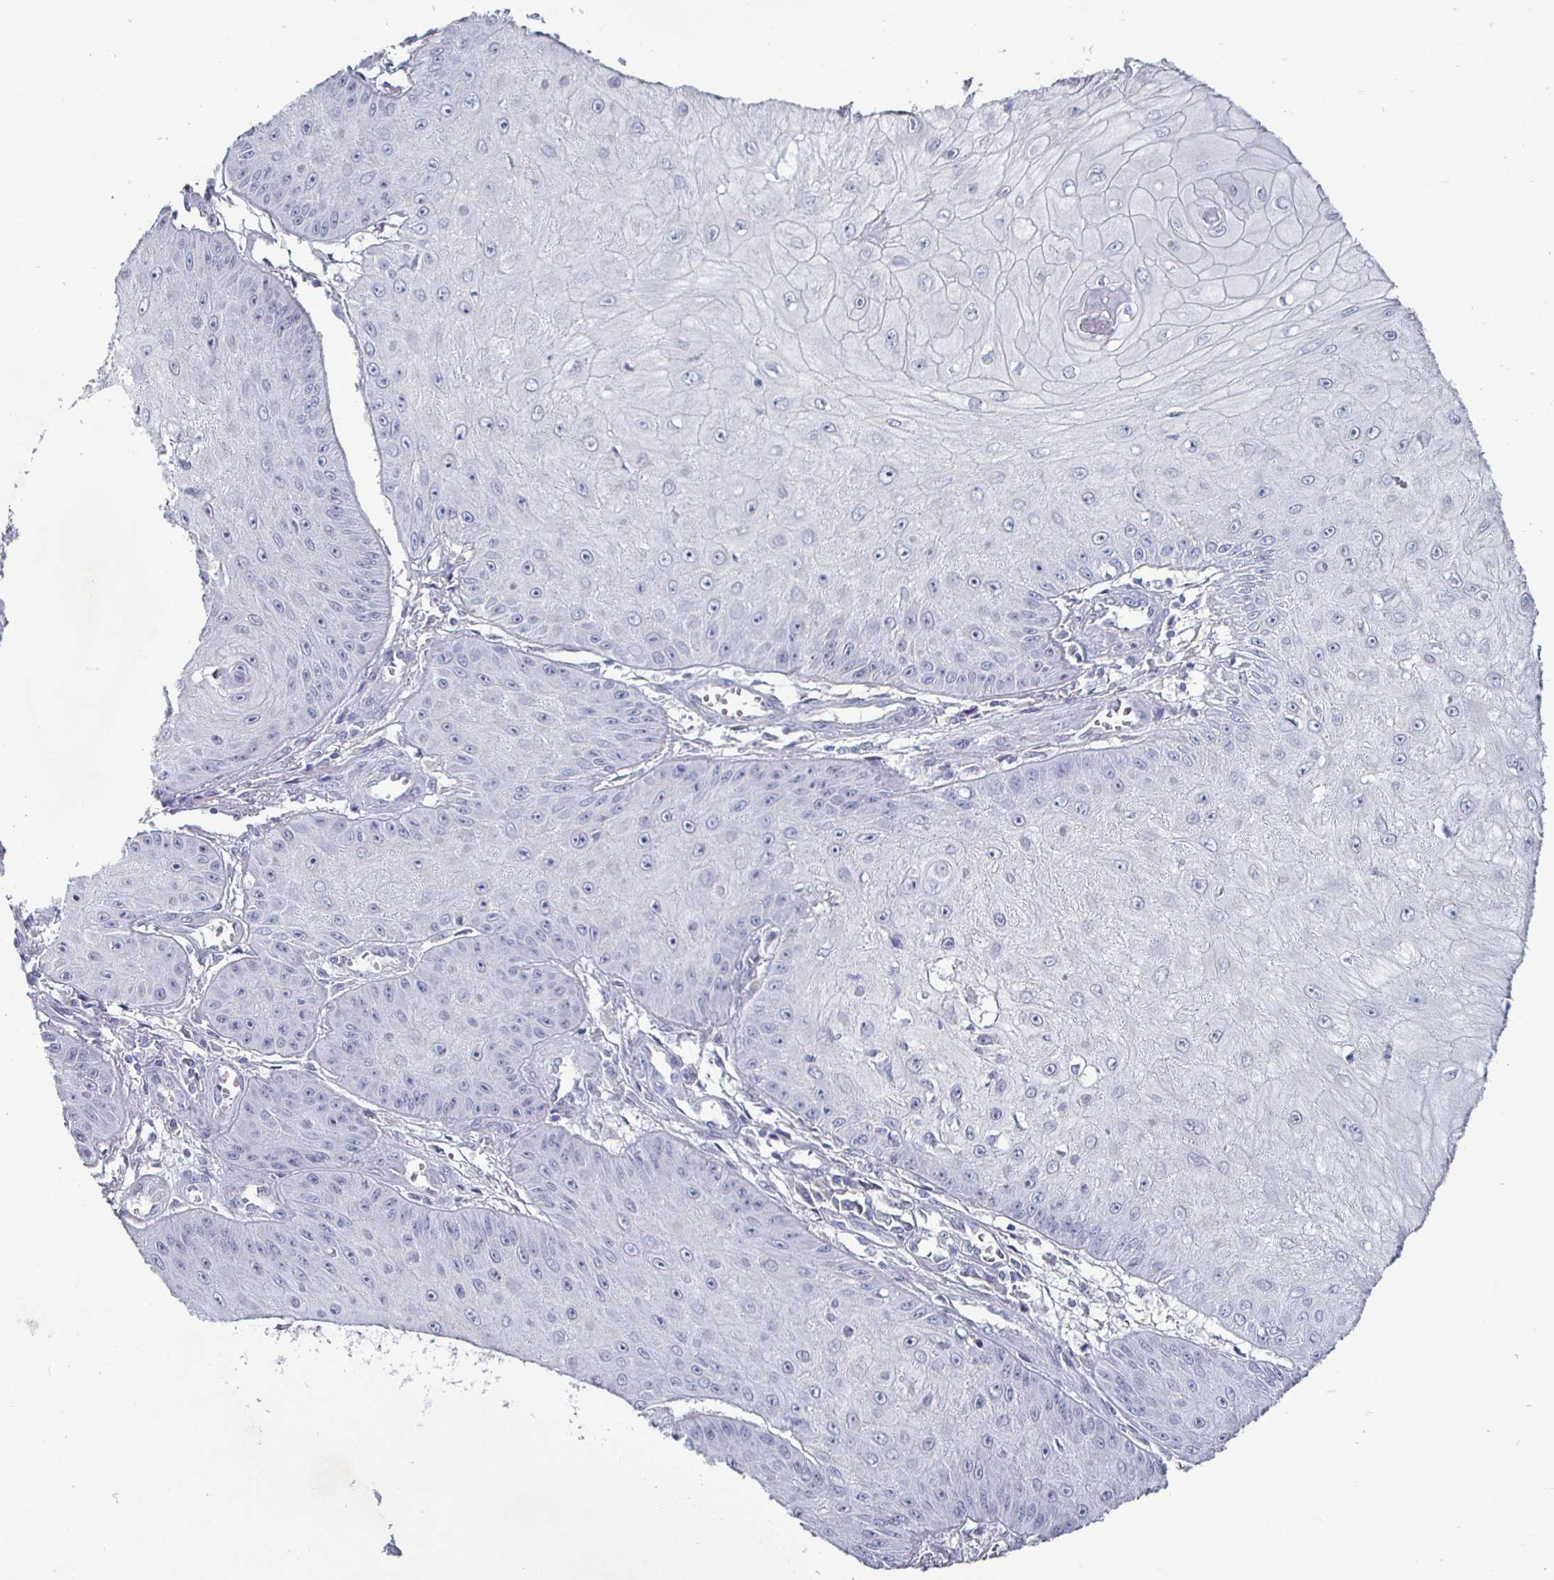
{"staining": {"intensity": "negative", "quantity": "none", "location": "none"}, "tissue": "skin cancer", "cell_type": "Tumor cells", "image_type": "cancer", "snomed": [{"axis": "morphology", "description": "Squamous cell carcinoma, NOS"}, {"axis": "topography", "description": "Skin"}], "caption": "A photomicrograph of human skin squamous cell carcinoma is negative for staining in tumor cells.", "gene": "ENPP1", "patient": {"sex": "male", "age": 70}}